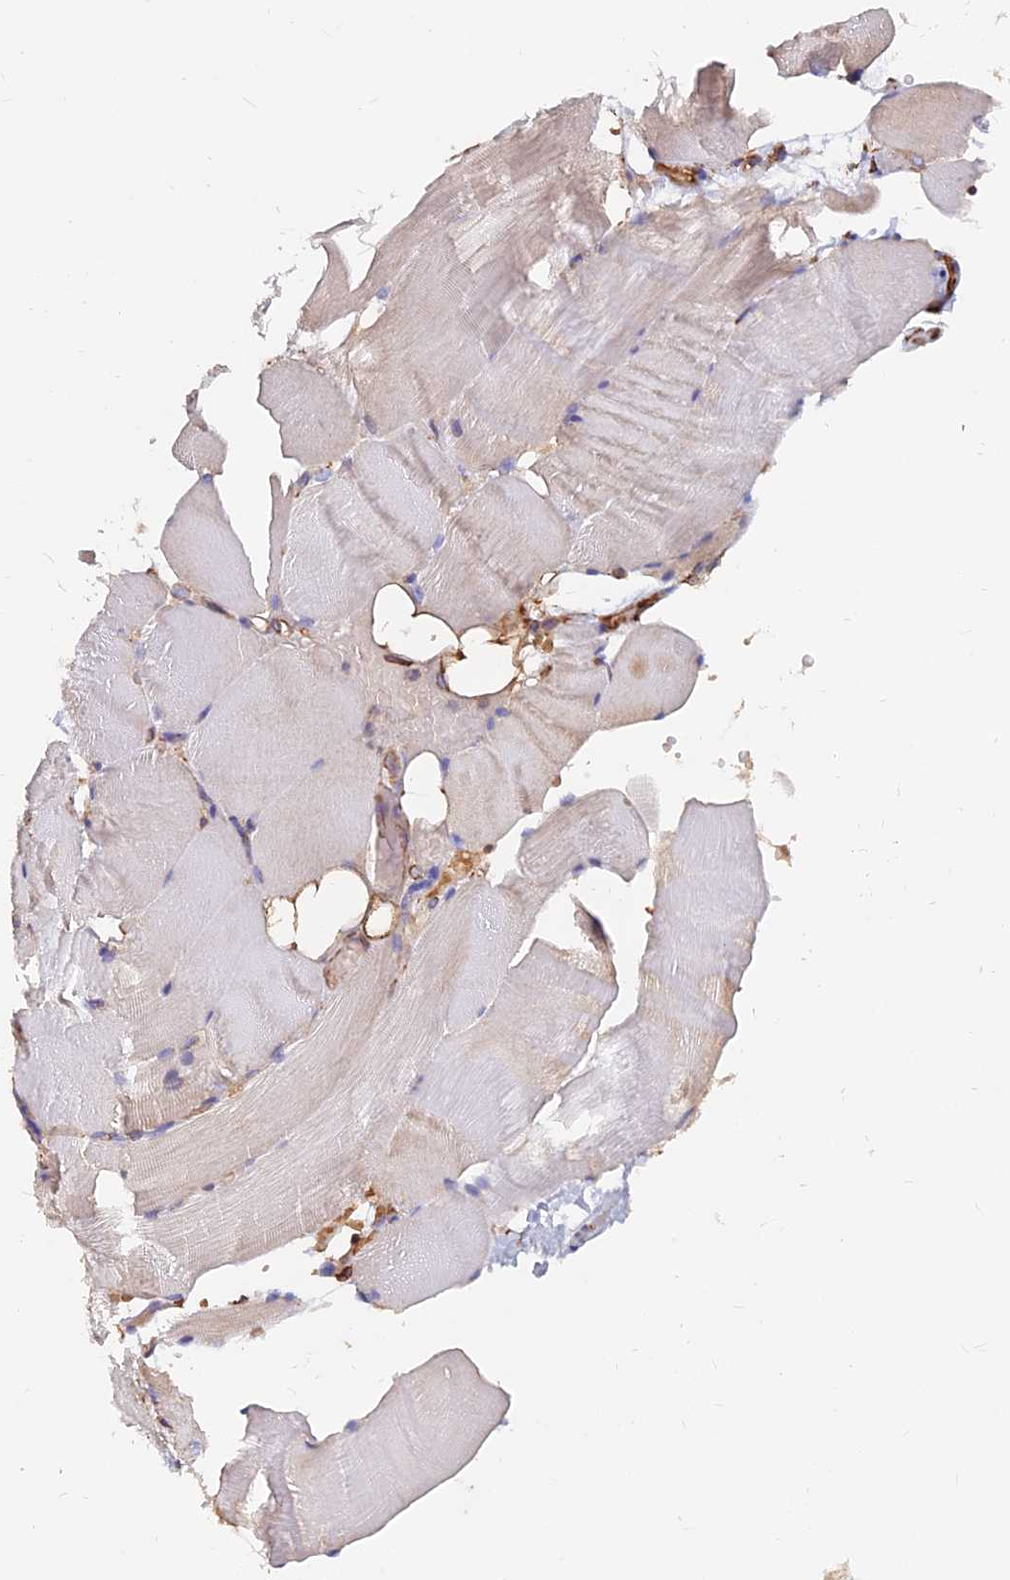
{"staining": {"intensity": "weak", "quantity": "<25%", "location": "cytoplasmic/membranous"}, "tissue": "skeletal muscle", "cell_type": "Myocytes", "image_type": "normal", "snomed": [{"axis": "morphology", "description": "Normal tissue, NOS"}, {"axis": "topography", "description": "Skeletal muscle"}, {"axis": "topography", "description": "Parathyroid gland"}], "caption": "Myocytes show no significant positivity in unremarkable skeletal muscle. Brightfield microscopy of IHC stained with DAB (3,3'-diaminobenzidine) (brown) and hematoxylin (blue), captured at high magnification.", "gene": "CDK18", "patient": {"sex": "female", "age": 37}}